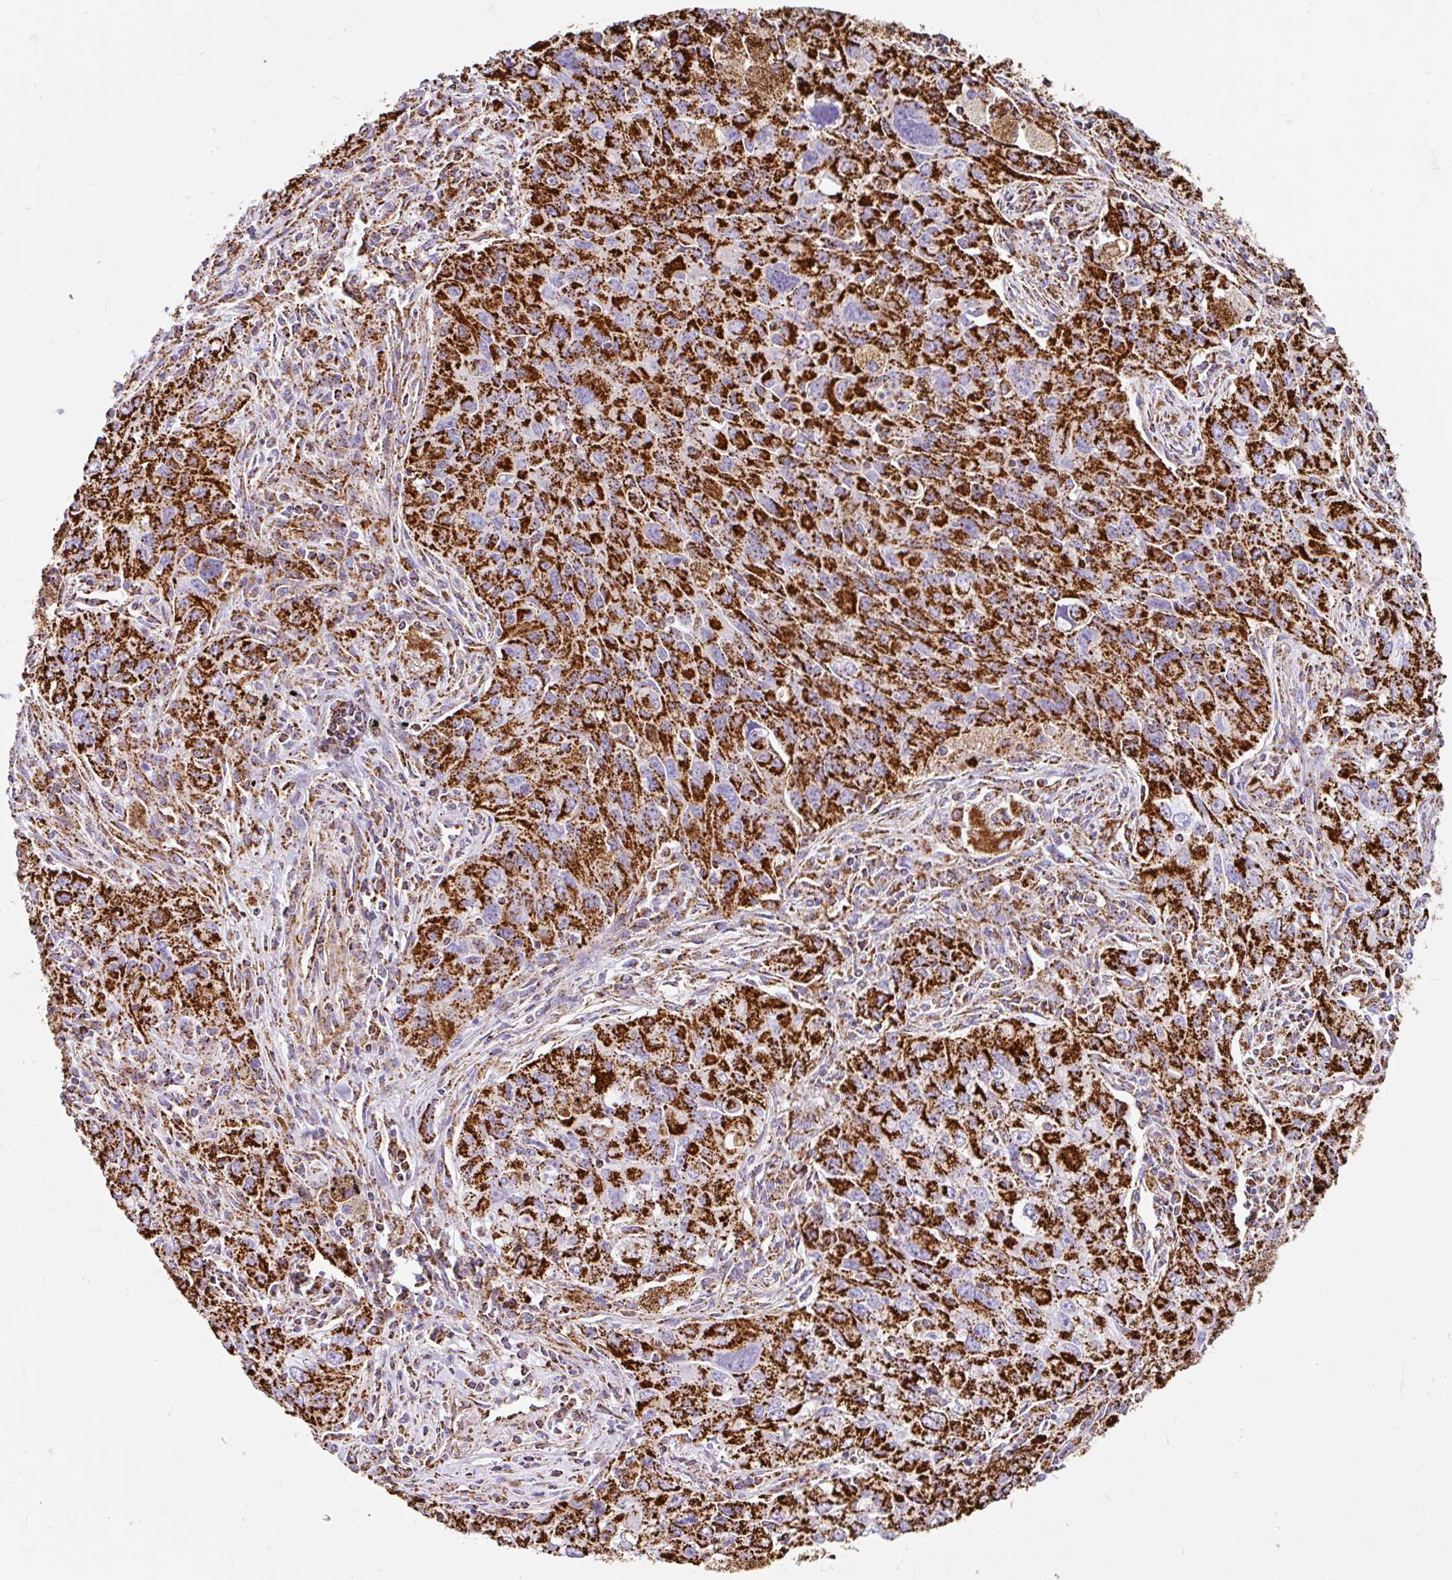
{"staining": {"intensity": "strong", "quantity": ">75%", "location": "cytoplasmic/membranous"}, "tissue": "lung cancer", "cell_type": "Tumor cells", "image_type": "cancer", "snomed": [{"axis": "morphology", "description": "Adenocarcinoma, NOS"}, {"axis": "morphology", "description": "Adenocarcinoma, metastatic, NOS"}, {"axis": "topography", "description": "Lymph node"}, {"axis": "topography", "description": "Lung"}], "caption": "This image exhibits IHC staining of lung cancer, with high strong cytoplasmic/membranous positivity in about >75% of tumor cells.", "gene": "ANKRD33B", "patient": {"sex": "female", "age": 42}}